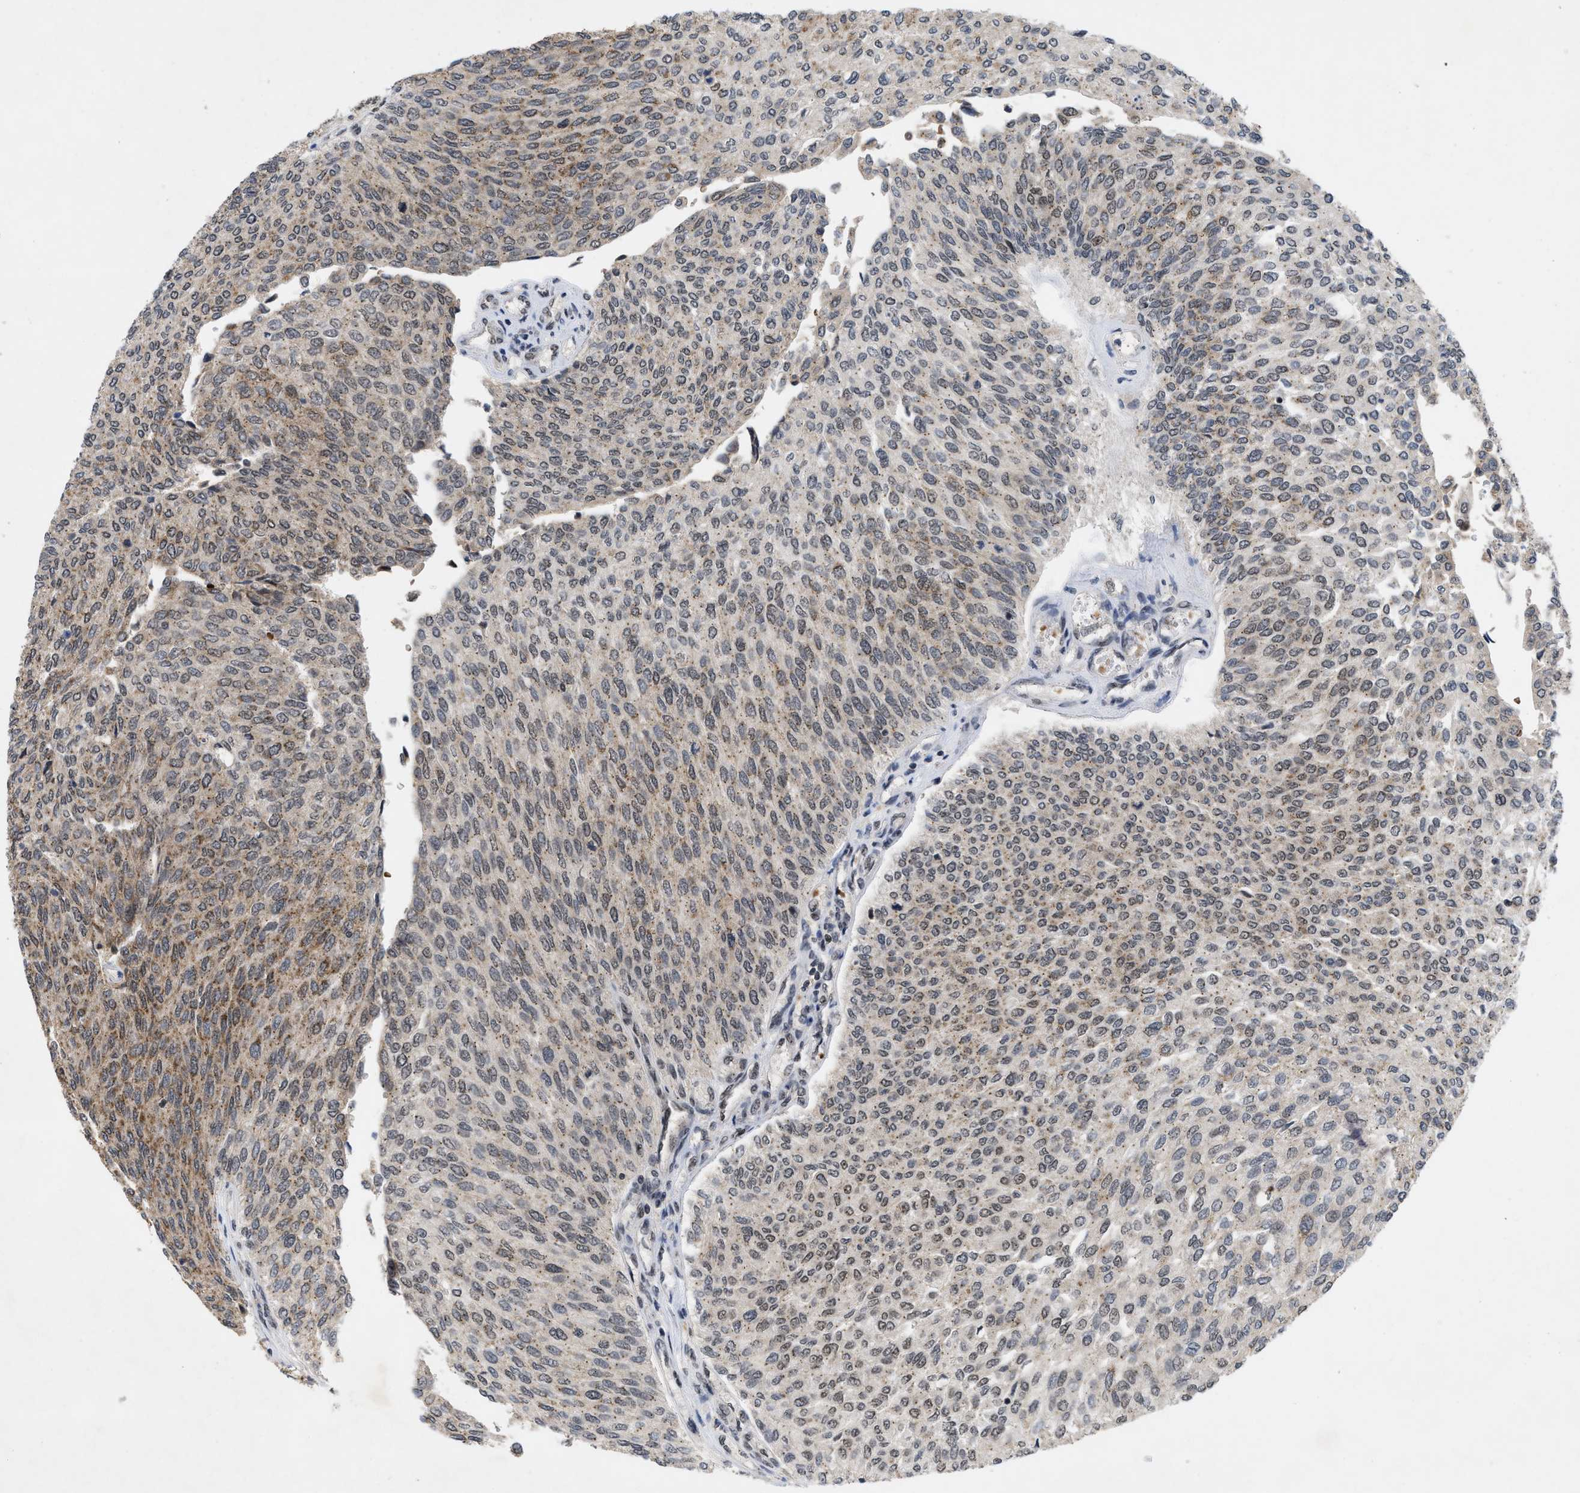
{"staining": {"intensity": "moderate", "quantity": "25%-75%", "location": "cytoplasmic/membranous,nuclear"}, "tissue": "urothelial cancer", "cell_type": "Tumor cells", "image_type": "cancer", "snomed": [{"axis": "morphology", "description": "Urothelial carcinoma, Low grade"}, {"axis": "topography", "description": "Urinary bladder"}], "caption": "This is a micrograph of immunohistochemistry (IHC) staining of urothelial cancer, which shows moderate positivity in the cytoplasmic/membranous and nuclear of tumor cells.", "gene": "ZNF346", "patient": {"sex": "female", "age": 79}}